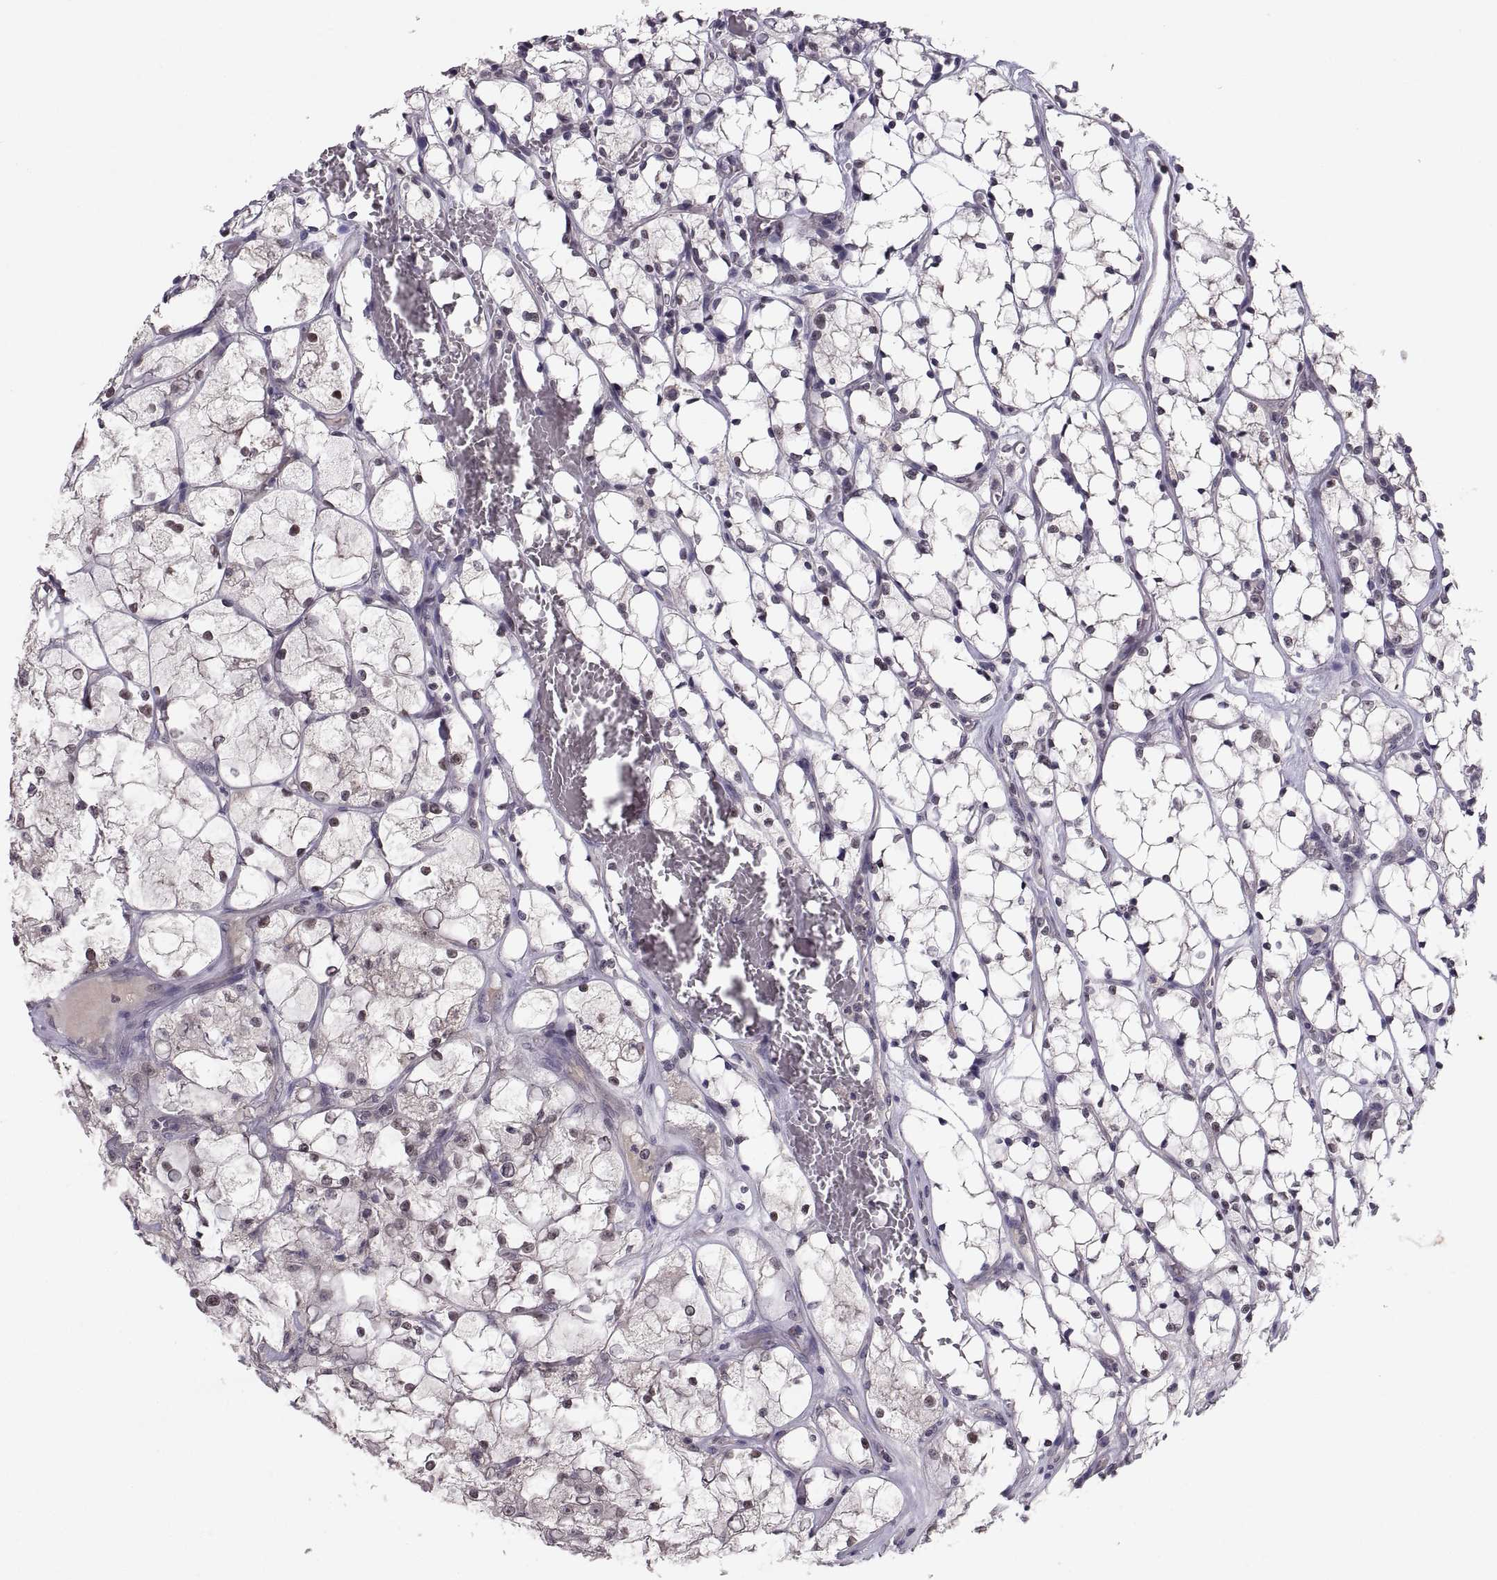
{"staining": {"intensity": "negative", "quantity": "none", "location": "none"}, "tissue": "renal cancer", "cell_type": "Tumor cells", "image_type": "cancer", "snomed": [{"axis": "morphology", "description": "Adenocarcinoma, NOS"}, {"axis": "topography", "description": "Kidney"}], "caption": "Protein analysis of adenocarcinoma (renal) exhibits no significant expression in tumor cells. Brightfield microscopy of IHC stained with DAB (3,3'-diaminobenzidine) (brown) and hematoxylin (blue), captured at high magnification.", "gene": "PAX2", "patient": {"sex": "female", "age": 69}}